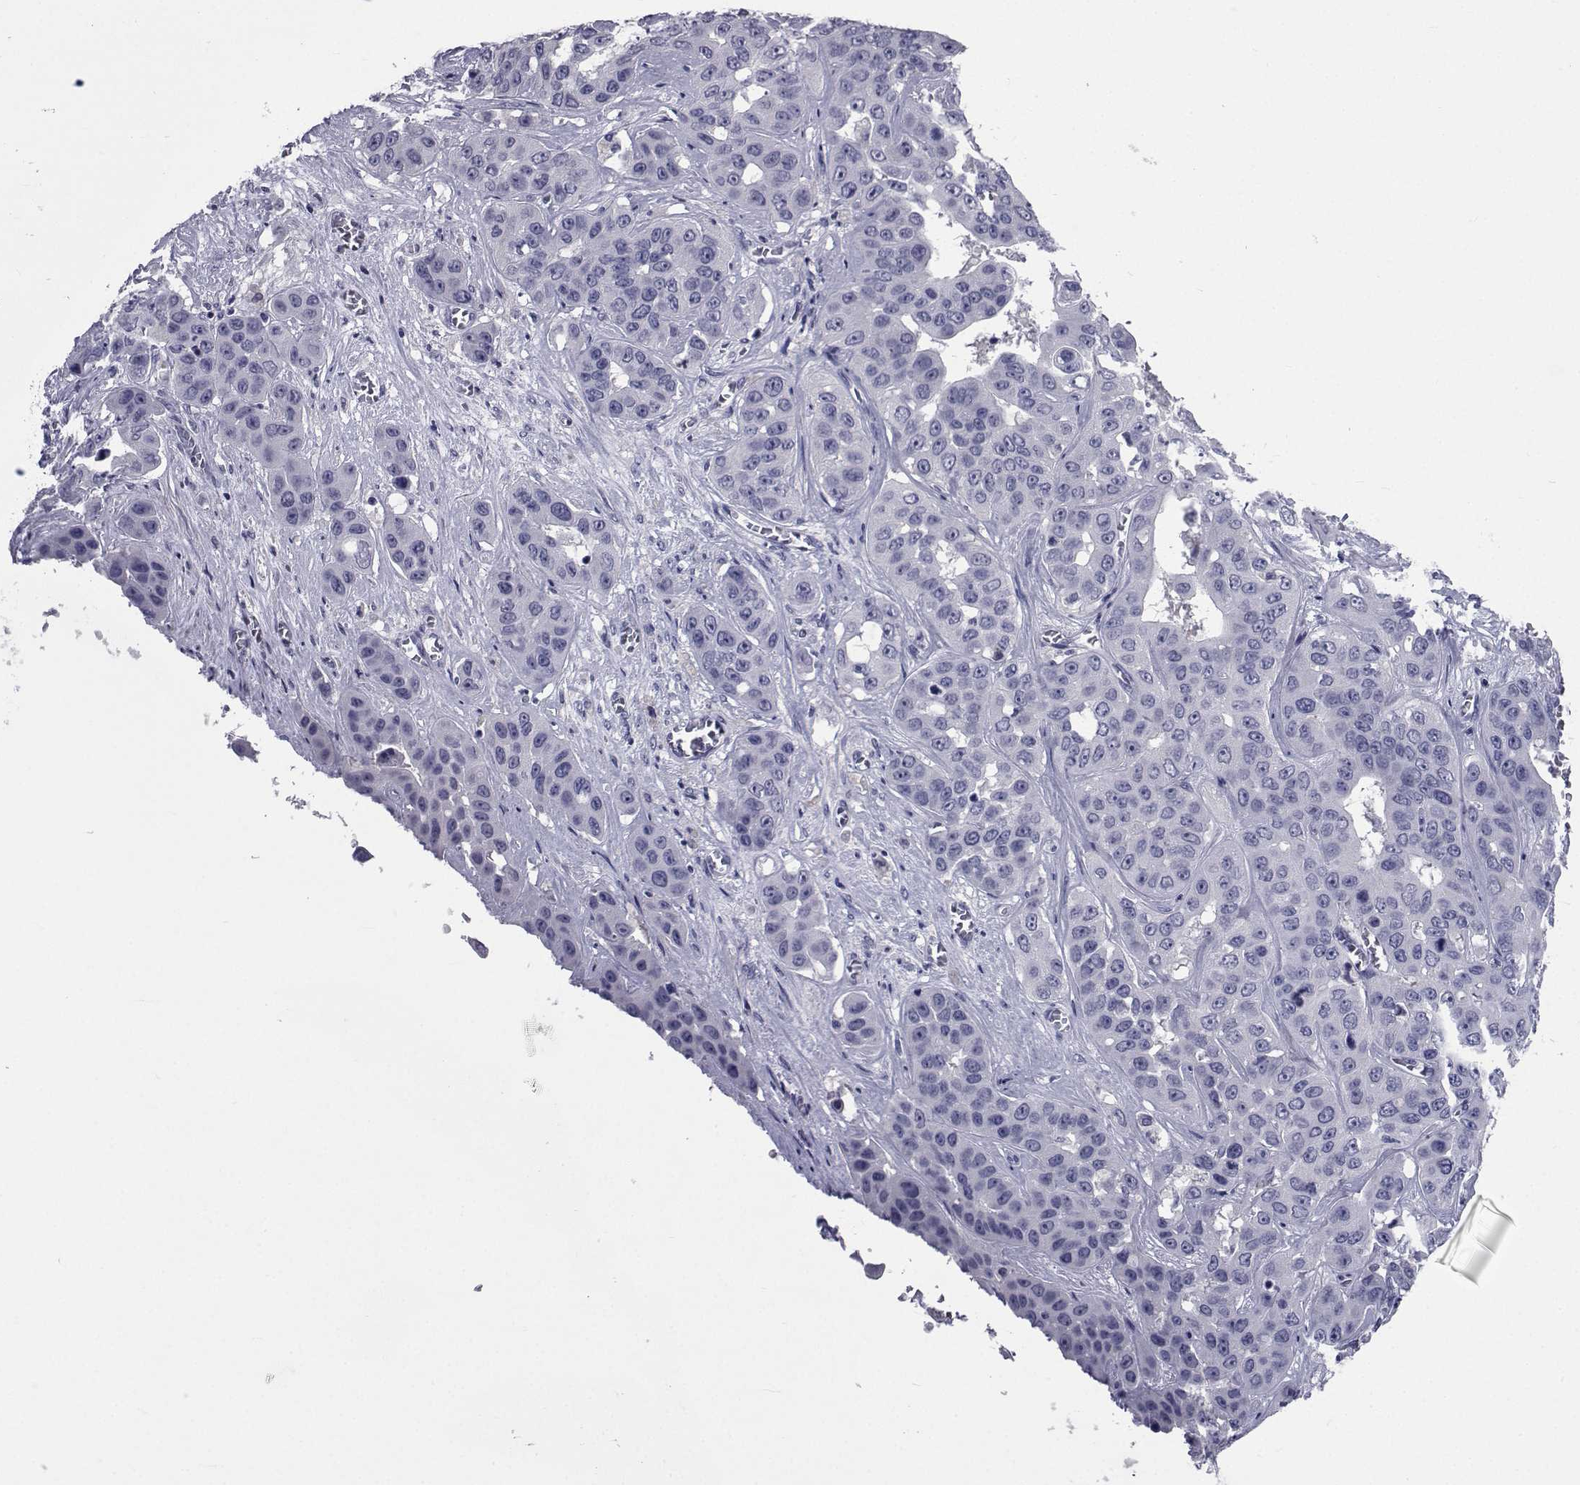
{"staining": {"intensity": "negative", "quantity": "none", "location": "none"}, "tissue": "liver cancer", "cell_type": "Tumor cells", "image_type": "cancer", "snomed": [{"axis": "morphology", "description": "Cholangiocarcinoma"}, {"axis": "topography", "description": "Liver"}], "caption": "This is an immunohistochemistry photomicrograph of cholangiocarcinoma (liver). There is no positivity in tumor cells.", "gene": "SEMA5B", "patient": {"sex": "female", "age": 52}}